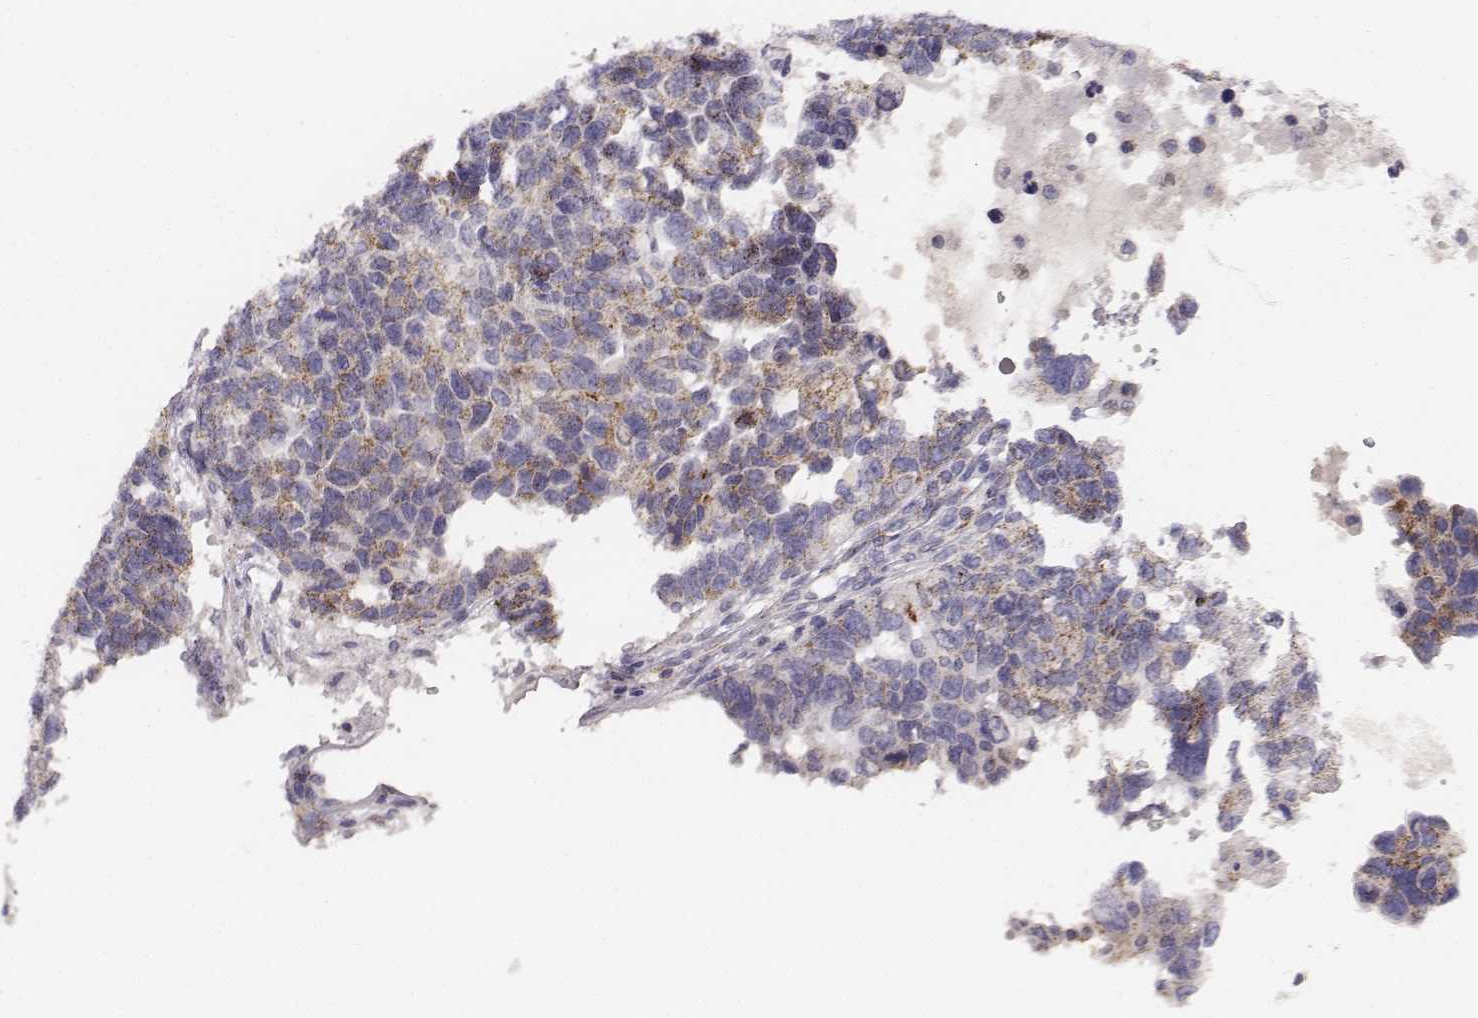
{"staining": {"intensity": "weak", "quantity": "25%-75%", "location": "cytoplasmic/membranous"}, "tissue": "ovarian cancer", "cell_type": "Tumor cells", "image_type": "cancer", "snomed": [{"axis": "morphology", "description": "Cystadenocarcinoma, serous, NOS"}, {"axis": "topography", "description": "Ovary"}], "caption": "Human serous cystadenocarcinoma (ovarian) stained for a protein (brown) shows weak cytoplasmic/membranous positive positivity in approximately 25%-75% of tumor cells.", "gene": "ABCD3", "patient": {"sex": "female", "age": 69}}